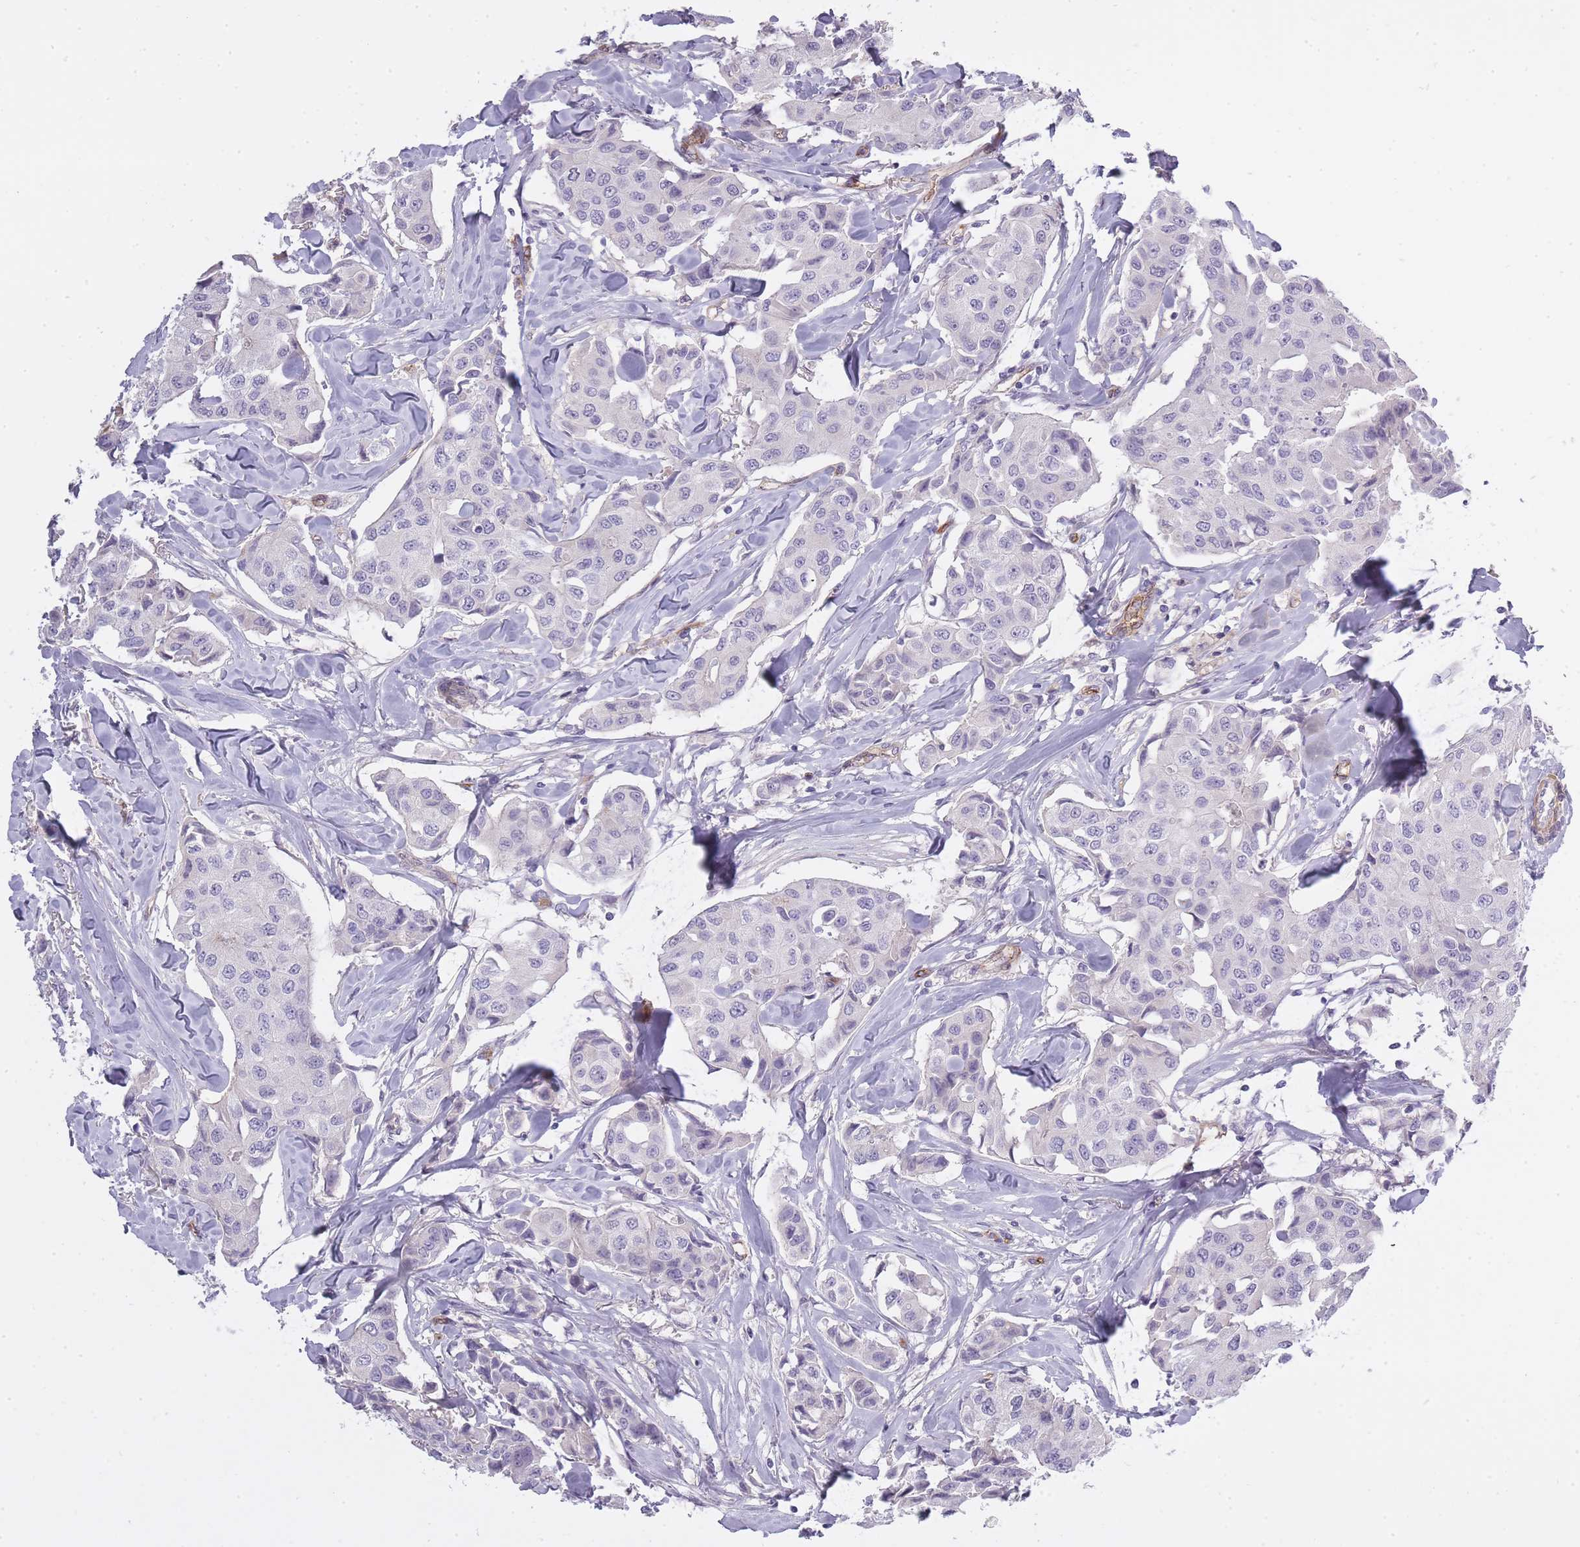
{"staining": {"intensity": "negative", "quantity": "none", "location": "none"}, "tissue": "breast cancer", "cell_type": "Tumor cells", "image_type": "cancer", "snomed": [{"axis": "morphology", "description": "Duct carcinoma"}, {"axis": "topography", "description": "Breast"}], "caption": "Histopathology image shows no significant protein staining in tumor cells of intraductal carcinoma (breast). (DAB (3,3'-diaminobenzidine) immunohistochemistry, high magnification).", "gene": "SLC8A2", "patient": {"sex": "female", "age": 80}}